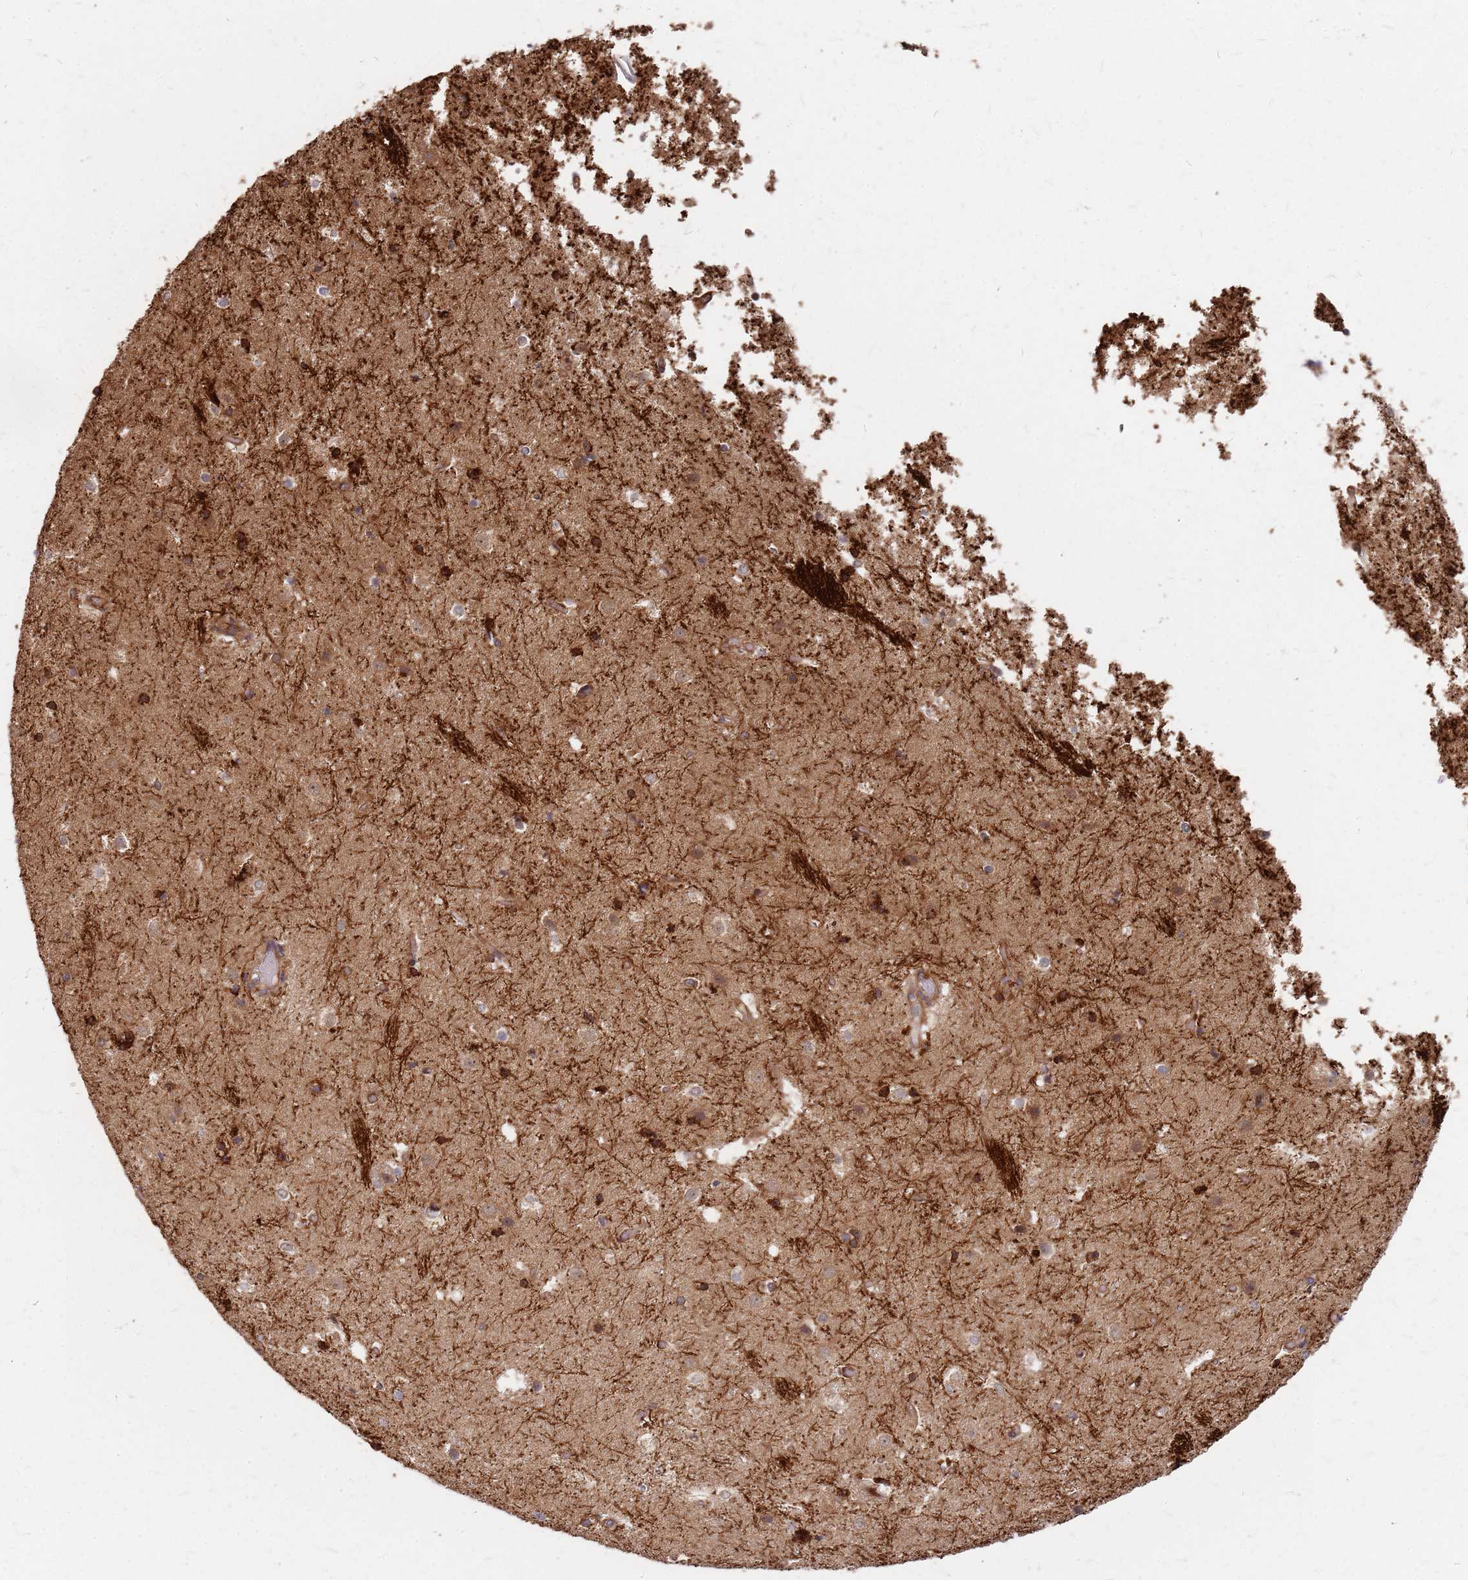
{"staining": {"intensity": "strong", "quantity": ">75%", "location": "cytoplasmic/membranous,nuclear"}, "tissue": "caudate", "cell_type": "Glial cells", "image_type": "normal", "snomed": [{"axis": "morphology", "description": "Normal tissue, NOS"}, {"axis": "topography", "description": "Lateral ventricle wall"}], "caption": "A high-resolution photomicrograph shows immunohistochemistry staining of normal caudate, which demonstrates strong cytoplasmic/membranous,nuclear positivity in approximately >75% of glial cells.", "gene": "TRABD", "patient": {"sex": "female", "age": 52}}